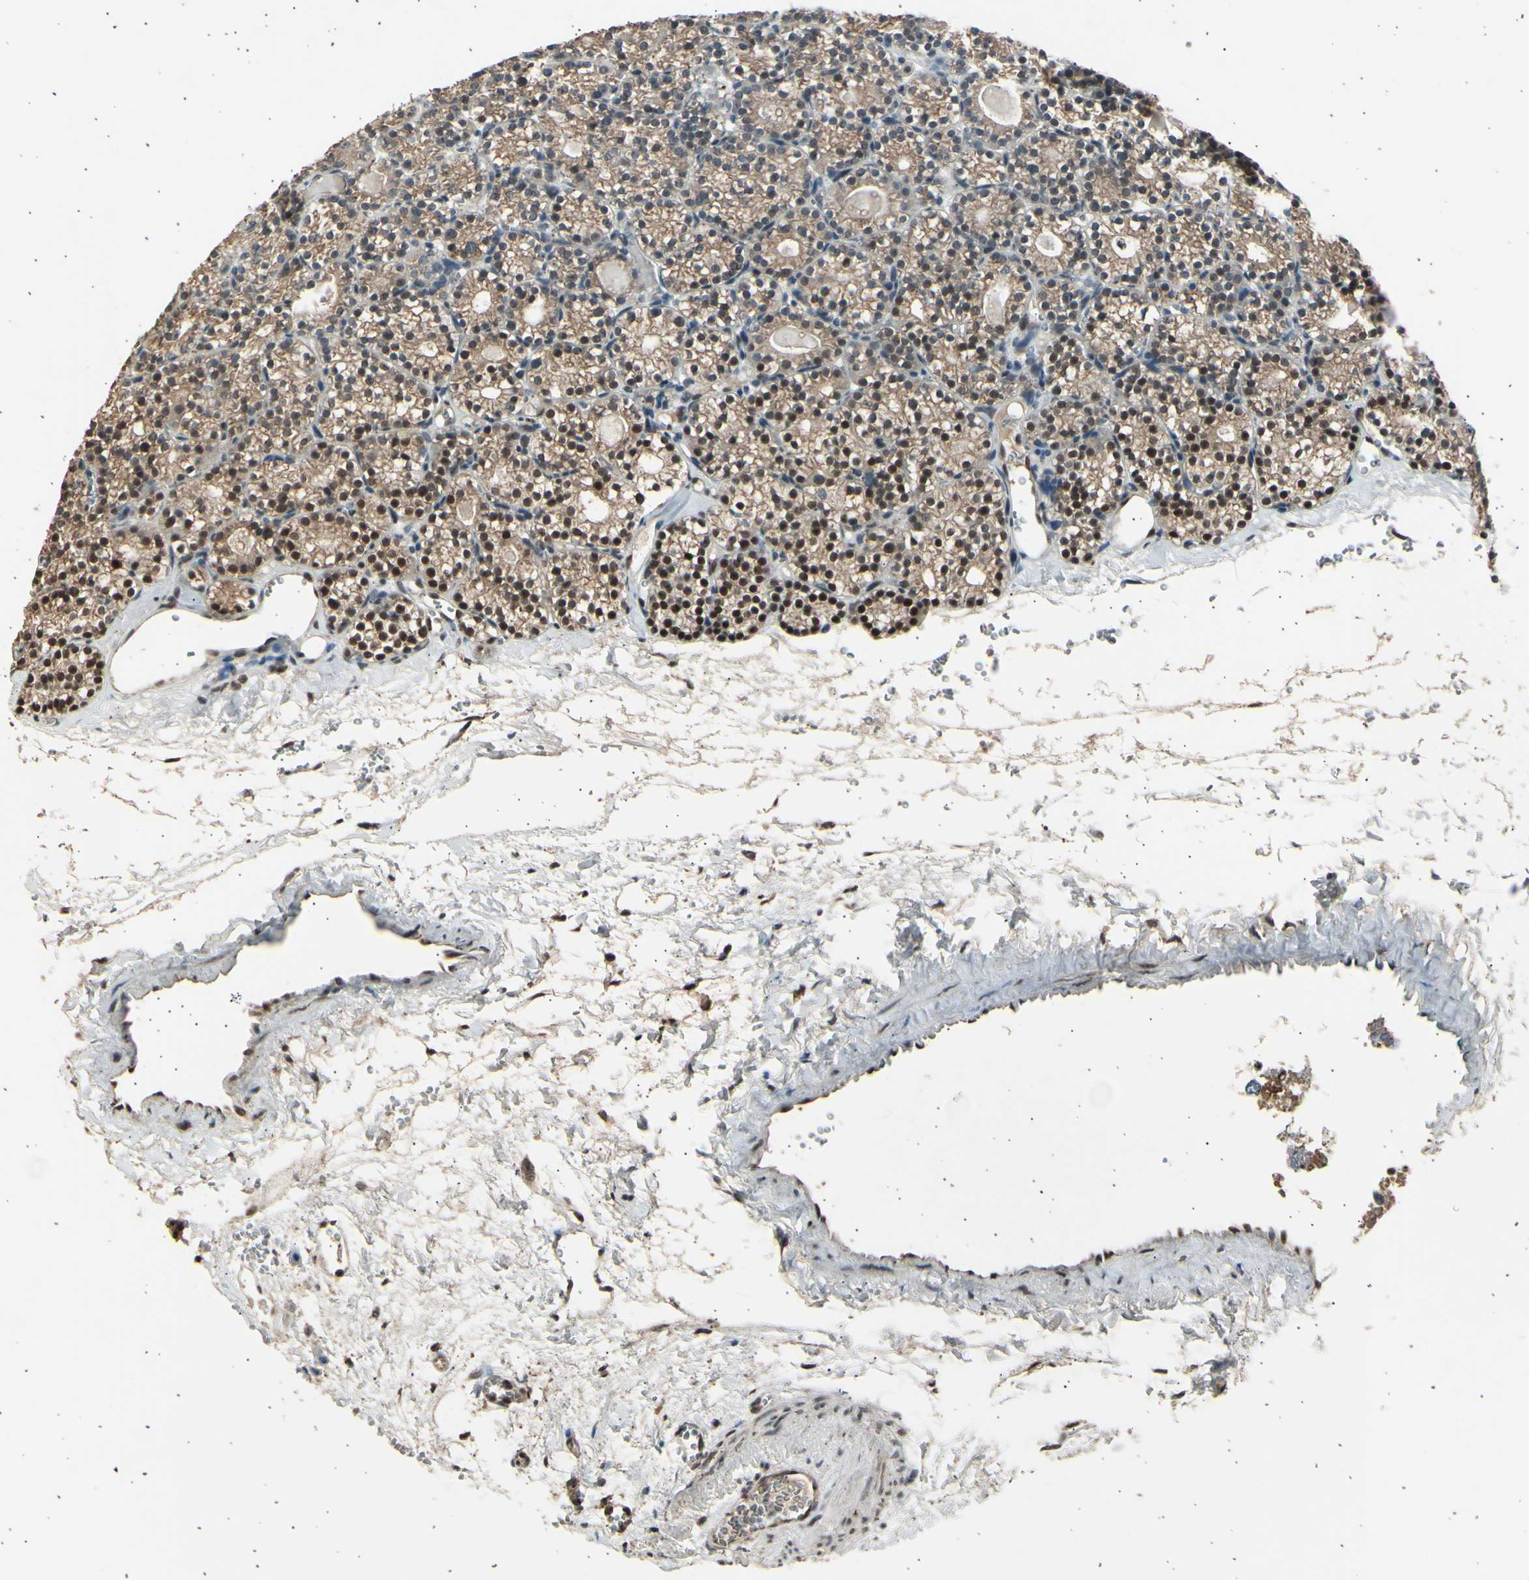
{"staining": {"intensity": "strong", "quantity": "25%-75%", "location": "nuclear"}, "tissue": "parathyroid gland", "cell_type": "Glandular cells", "image_type": "normal", "snomed": [{"axis": "morphology", "description": "Normal tissue, NOS"}, {"axis": "topography", "description": "Parathyroid gland"}], "caption": "This image exhibits IHC staining of normal human parathyroid gland, with high strong nuclear positivity in about 25%-75% of glandular cells.", "gene": "PSMD5", "patient": {"sex": "female", "age": 64}}